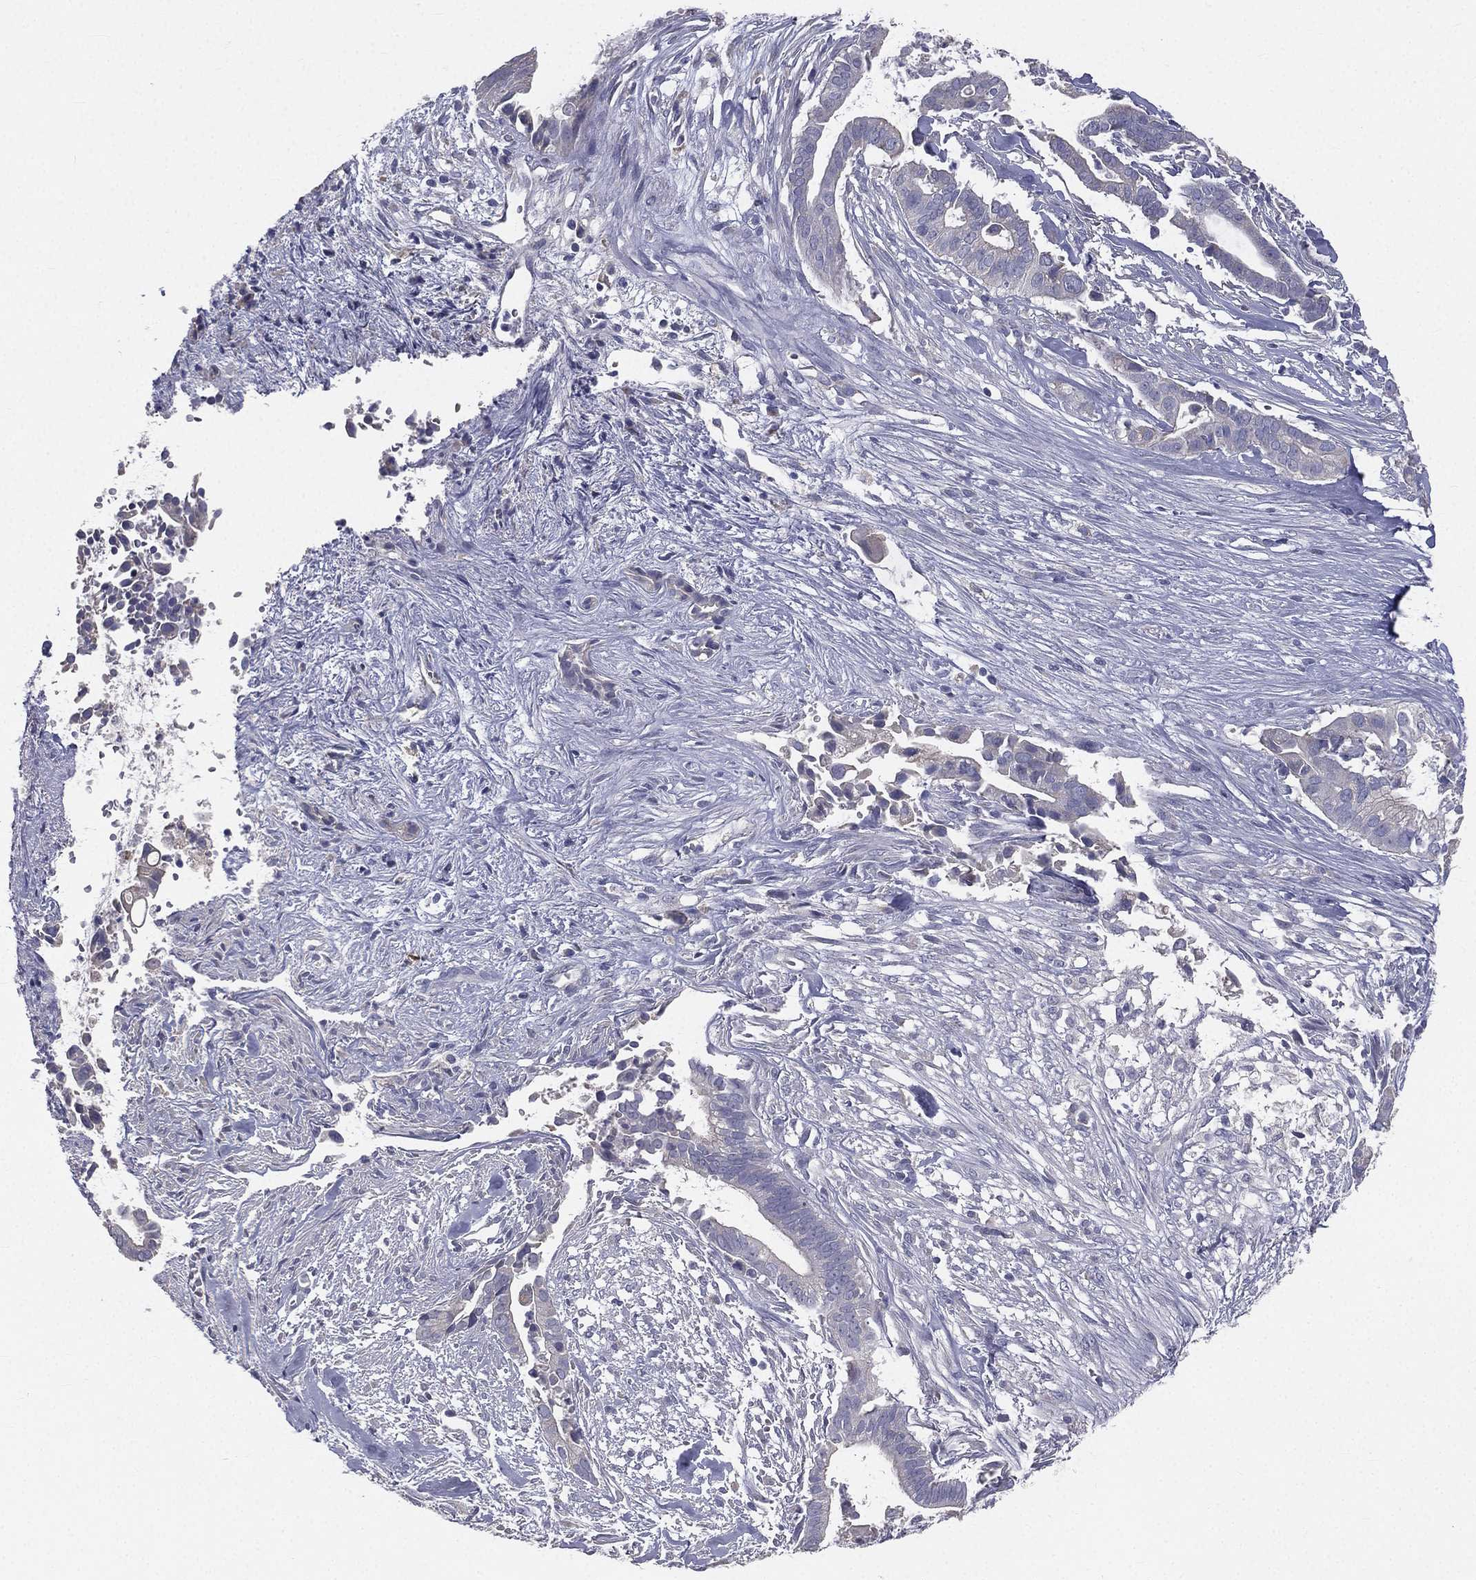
{"staining": {"intensity": "negative", "quantity": "none", "location": "none"}, "tissue": "pancreatic cancer", "cell_type": "Tumor cells", "image_type": "cancer", "snomed": [{"axis": "morphology", "description": "Adenocarcinoma, NOS"}, {"axis": "topography", "description": "Pancreas"}], "caption": "Image shows no significant protein staining in tumor cells of pancreatic adenocarcinoma. Brightfield microscopy of IHC stained with DAB (3,3'-diaminobenzidine) (brown) and hematoxylin (blue), captured at high magnification.", "gene": "MUC13", "patient": {"sex": "male", "age": 61}}